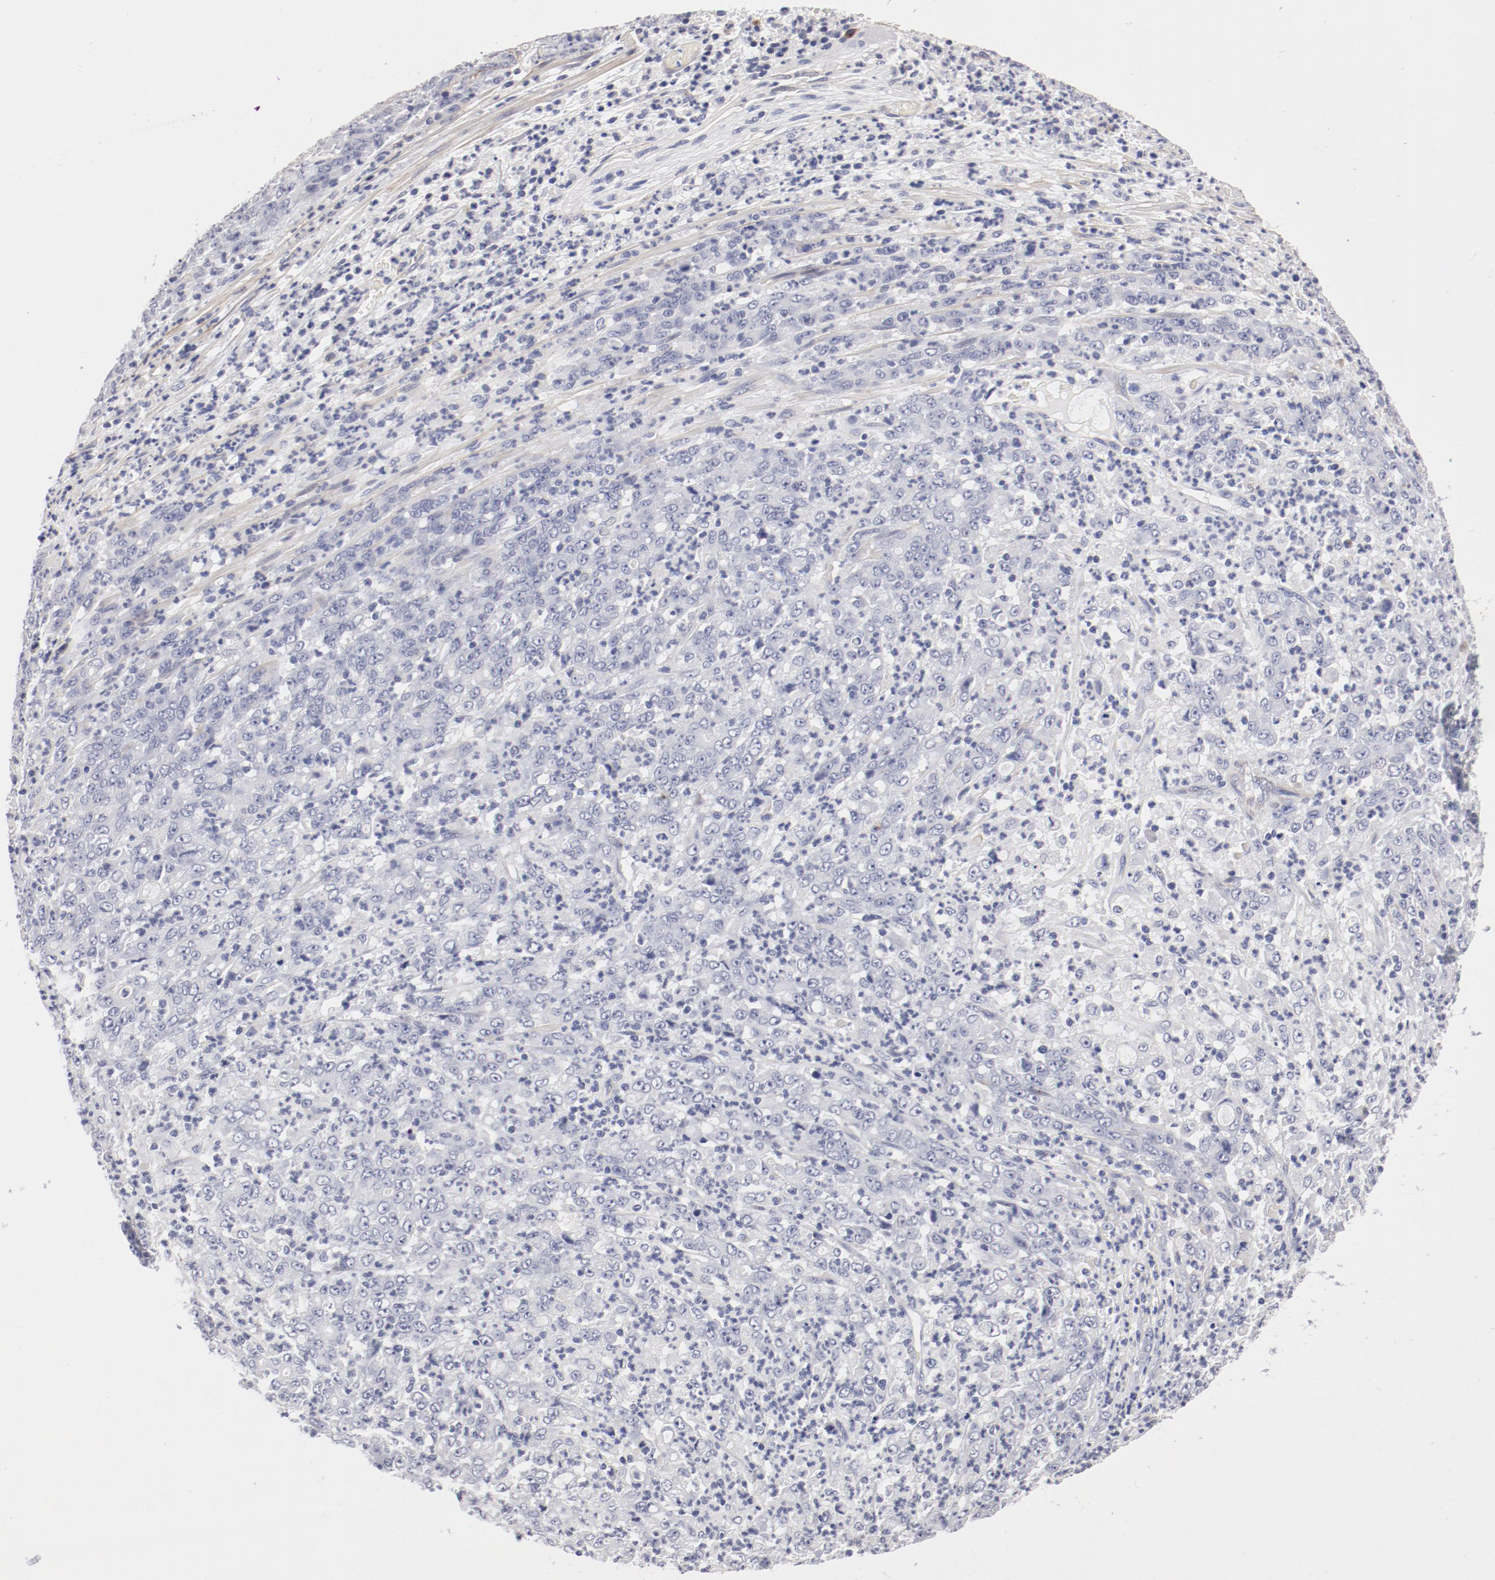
{"staining": {"intensity": "negative", "quantity": "none", "location": "none"}, "tissue": "stomach cancer", "cell_type": "Tumor cells", "image_type": "cancer", "snomed": [{"axis": "morphology", "description": "Adenocarcinoma, NOS"}, {"axis": "topography", "description": "Stomach, lower"}], "caption": "Tumor cells are negative for protein expression in human stomach adenocarcinoma.", "gene": "LAX1", "patient": {"sex": "female", "age": 71}}